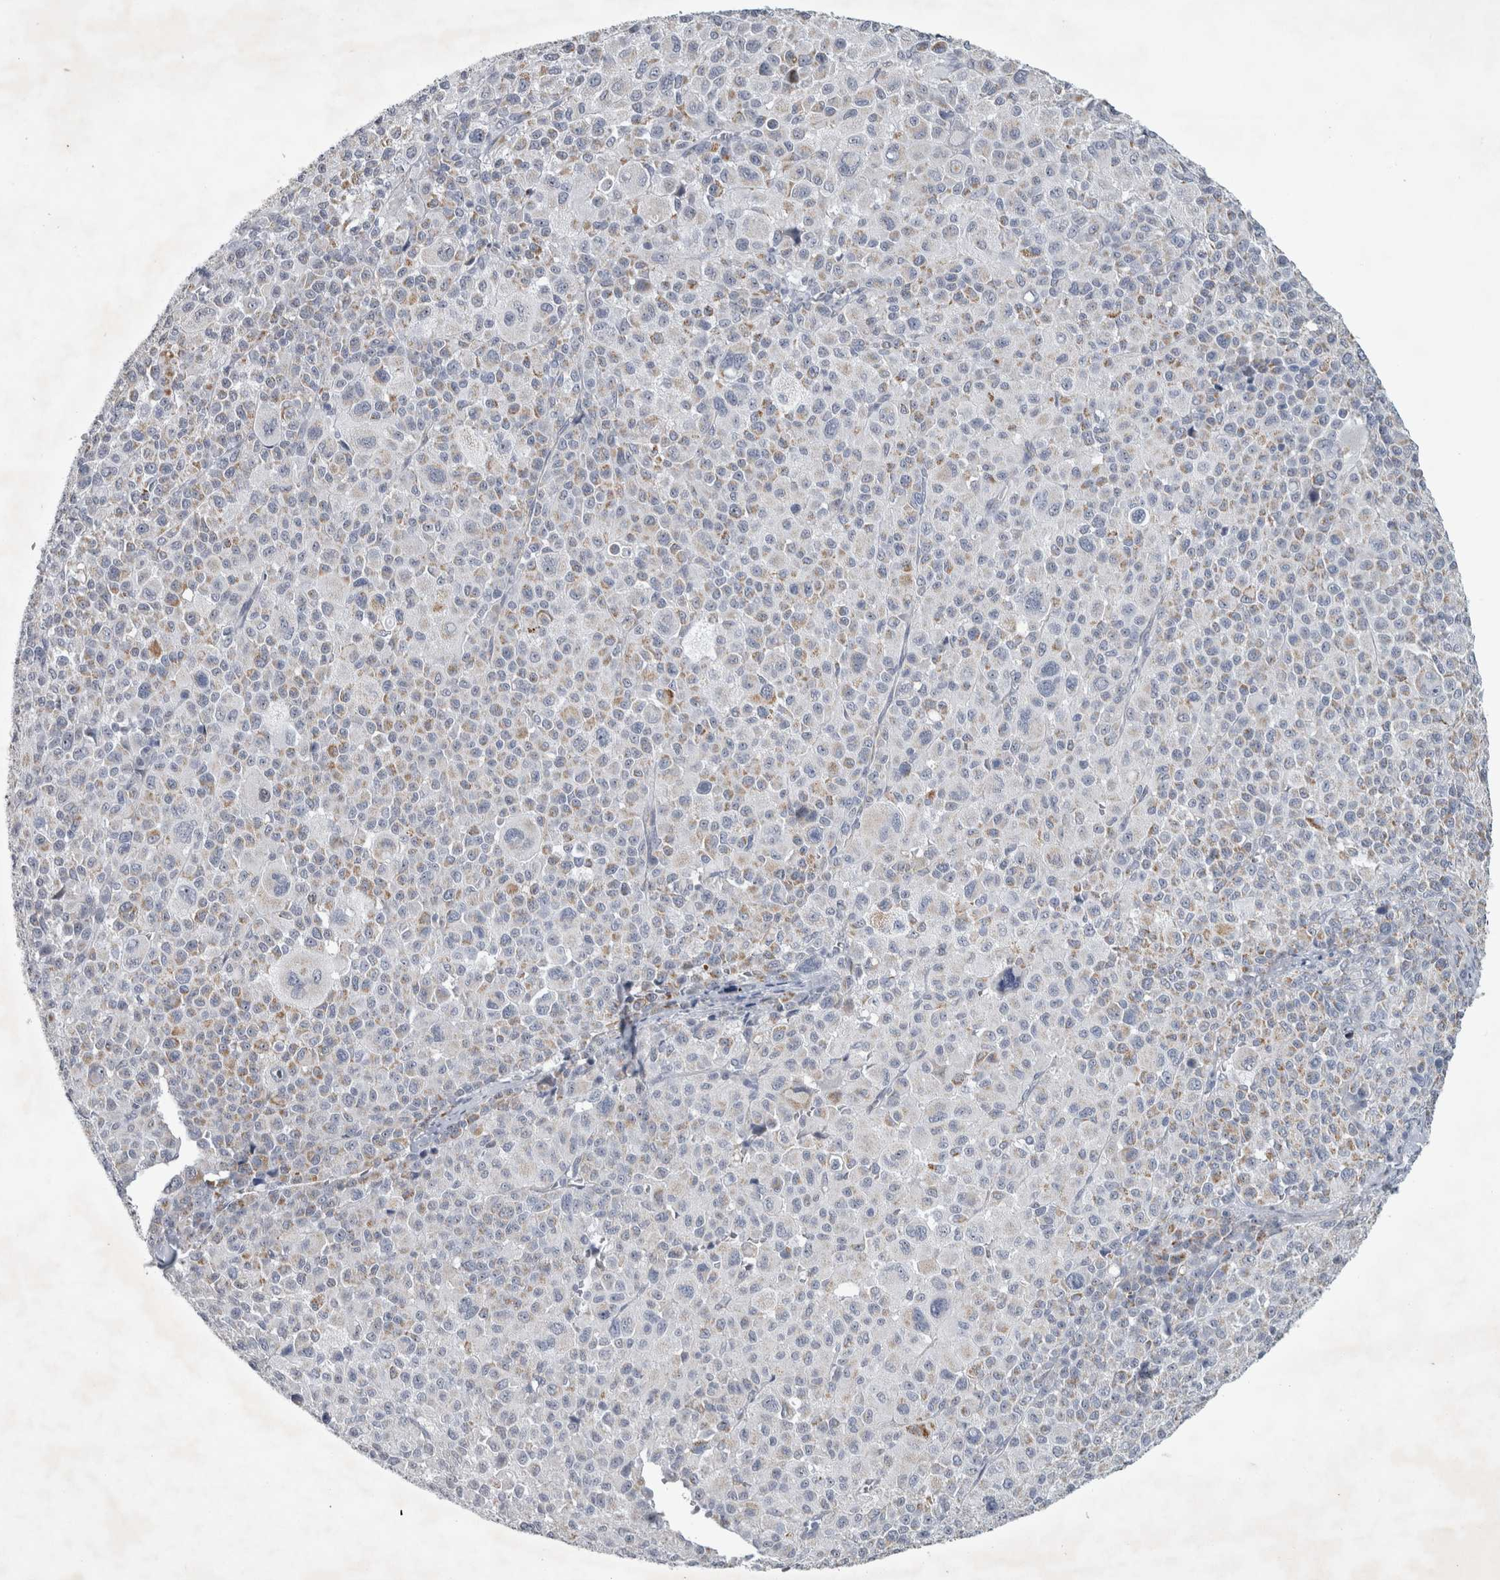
{"staining": {"intensity": "weak", "quantity": "25%-75%", "location": "cytoplasmic/membranous"}, "tissue": "melanoma", "cell_type": "Tumor cells", "image_type": "cancer", "snomed": [{"axis": "morphology", "description": "Malignant melanoma, Metastatic site"}, {"axis": "topography", "description": "Skin"}], "caption": "DAB immunohistochemical staining of malignant melanoma (metastatic site) reveals weak cytoplasmic/membranous protein positivity in about 25%-75% of tumor cells. (IHC, brightfield microscopy, high magnification).", "gene": "FXYD7", "patient": {"sex": "female", "age": 74}}